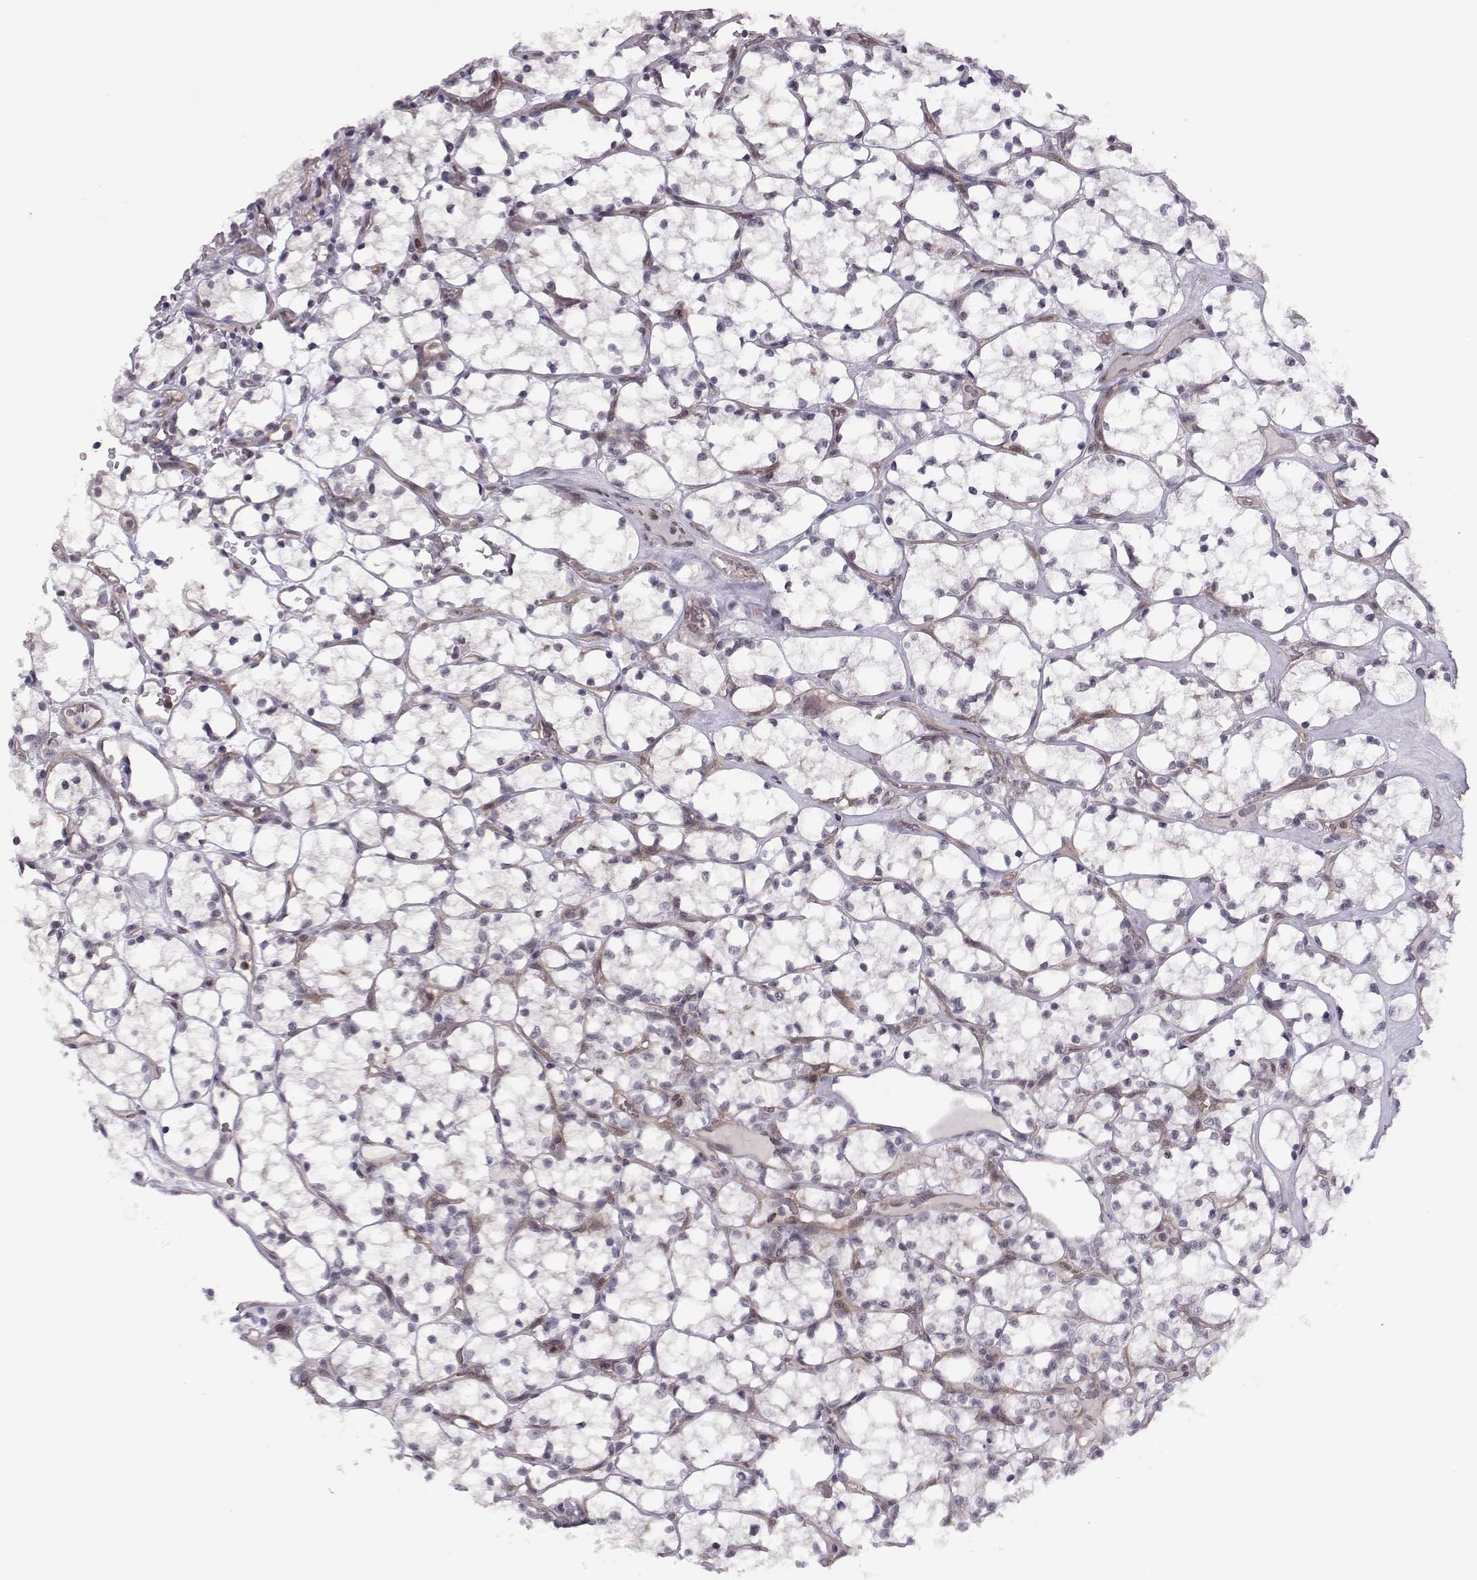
{"staining": {"intensity": "negative", "quantity": "none", "location": "none"}, "tissue": "renal cancer", "cell_type": "Tumor cells", "image_type": "cancer", "snomed": [{"axis": "morphology", "description": "Adenocarcinoma, NOS"}, {"axis": "topography", "description": "Kidney"}], "caption": "This is a photomicrograph of IHC staining of adenocarcinoma (renal), which shows no expression in tumor cells.", "gene": "KIF13B", "patient": {"sex": "female", "age": 69}}